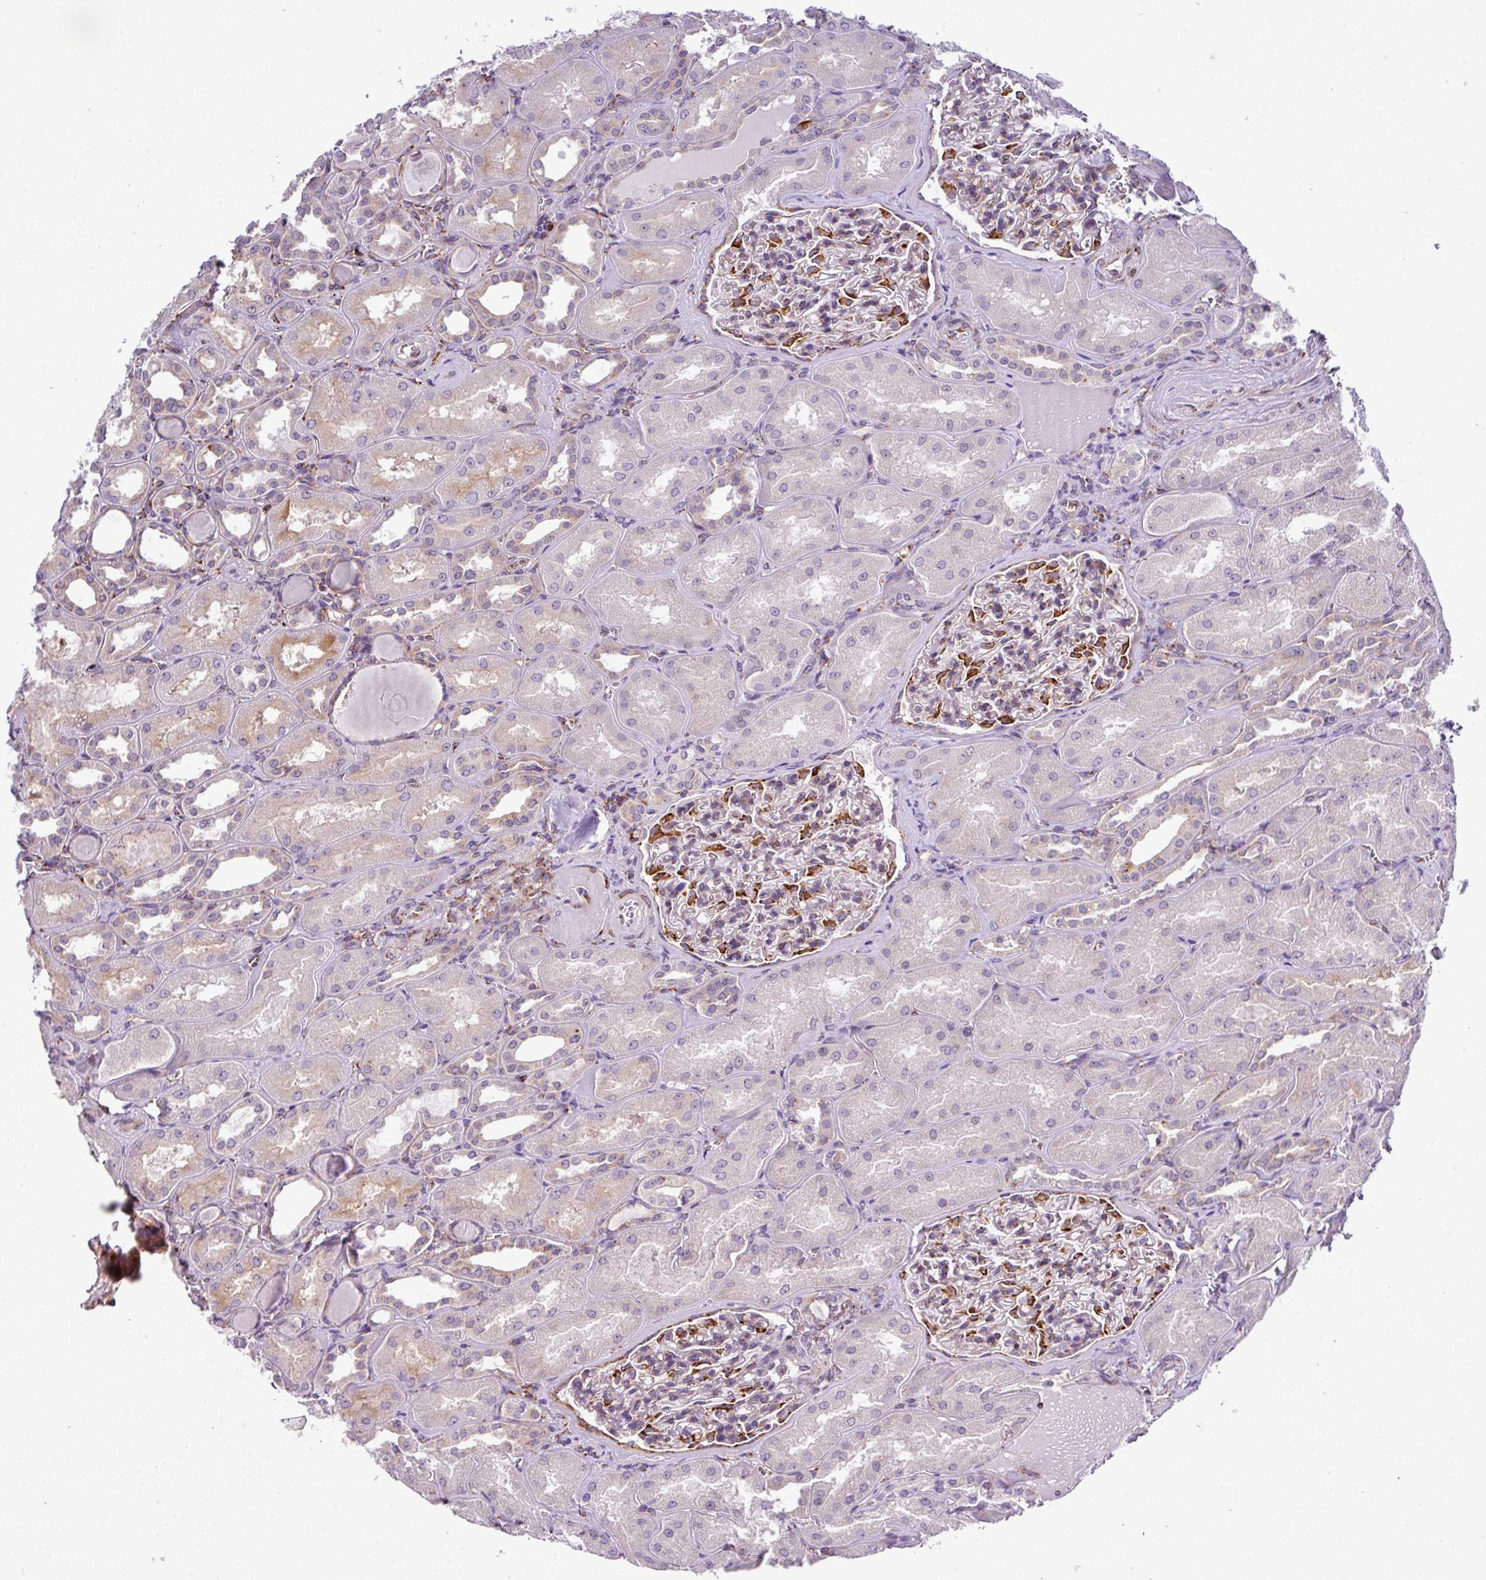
{"staining": {"intensity": "strong", "quantity": "<25%", "location": "cytoplasmic/membranous"}, "tissue": "kidney", "cell_type": "Cells in glomeruli", "image_type": "normal", "snomed": [{"axis": "morphology", "description": "Normal tissue, NOS"}, {"axis": "topography", "description": "Kidney"}], "caption": "Immunohistochemistry of unremarkable human kidney displays medium levels of strong cytoplasmic/membranous staining in approximately <25% of cells in glomeruli. Using DAB (3,3'-diaminobenzidine) (brown) and hematoxylin (blue) stains, captured at high magnification using brightfield microscopy.", "gene": "CFAP97", "patient": {"sex": "male", "age": 61}}